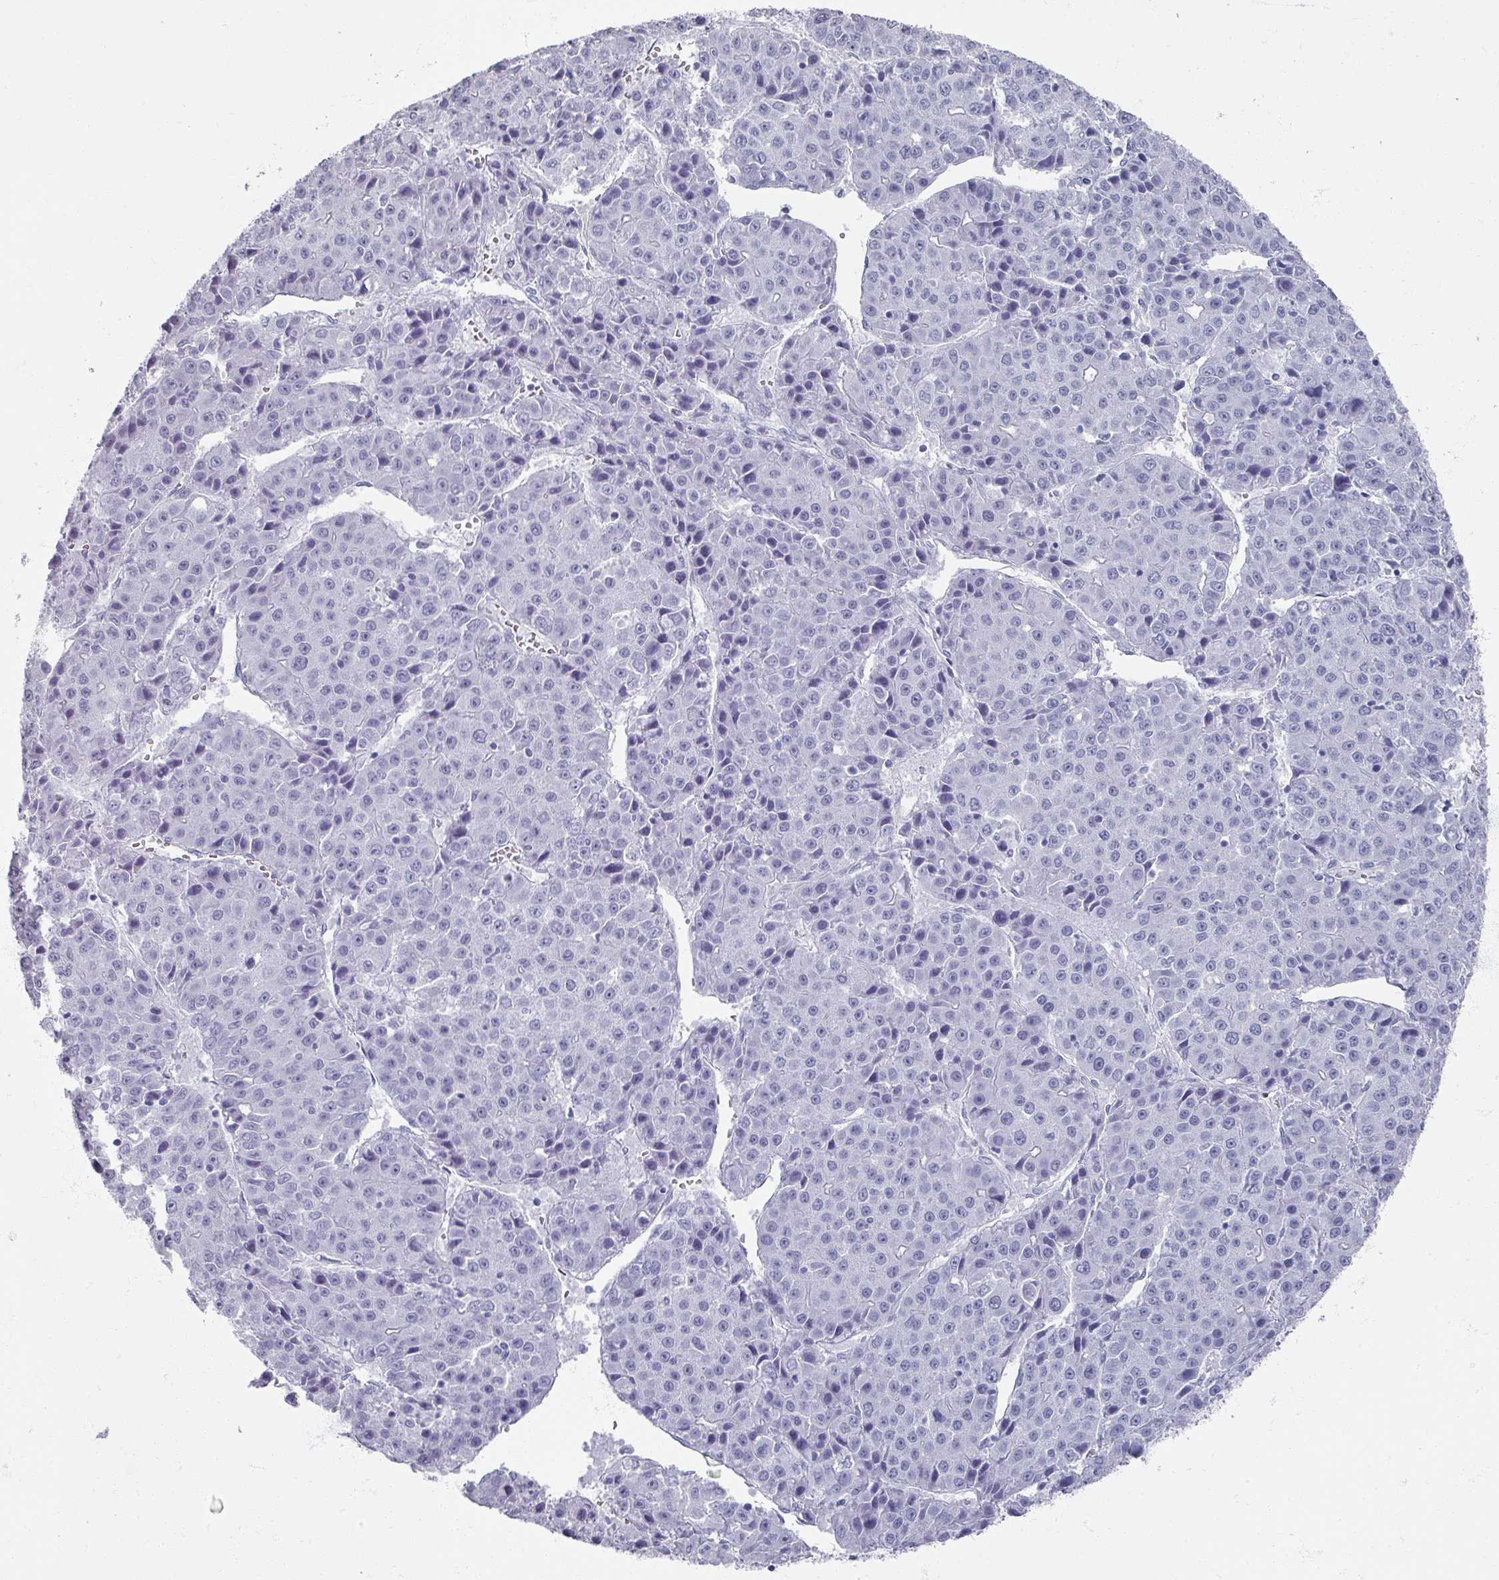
{"staining": {"intensity": "negative", "quantity": "none", "location": "none"}, "tissue": "liver cancer", "cell_type": "Tumor cells", "image_type": "cancer", "snomed": [{"axis": "morphology", "description": "Carcinoma, Hepatocellular, NOS"}, {"axis": "topography", "description": "Liver"}], "caption": "Immunohistochemical staining of liver cancer (hepatocellular carcinoma) exhibits no significant expression in tumor cells.", "gene": "OMG", "patient": {"sex": "female", "age": 53}}